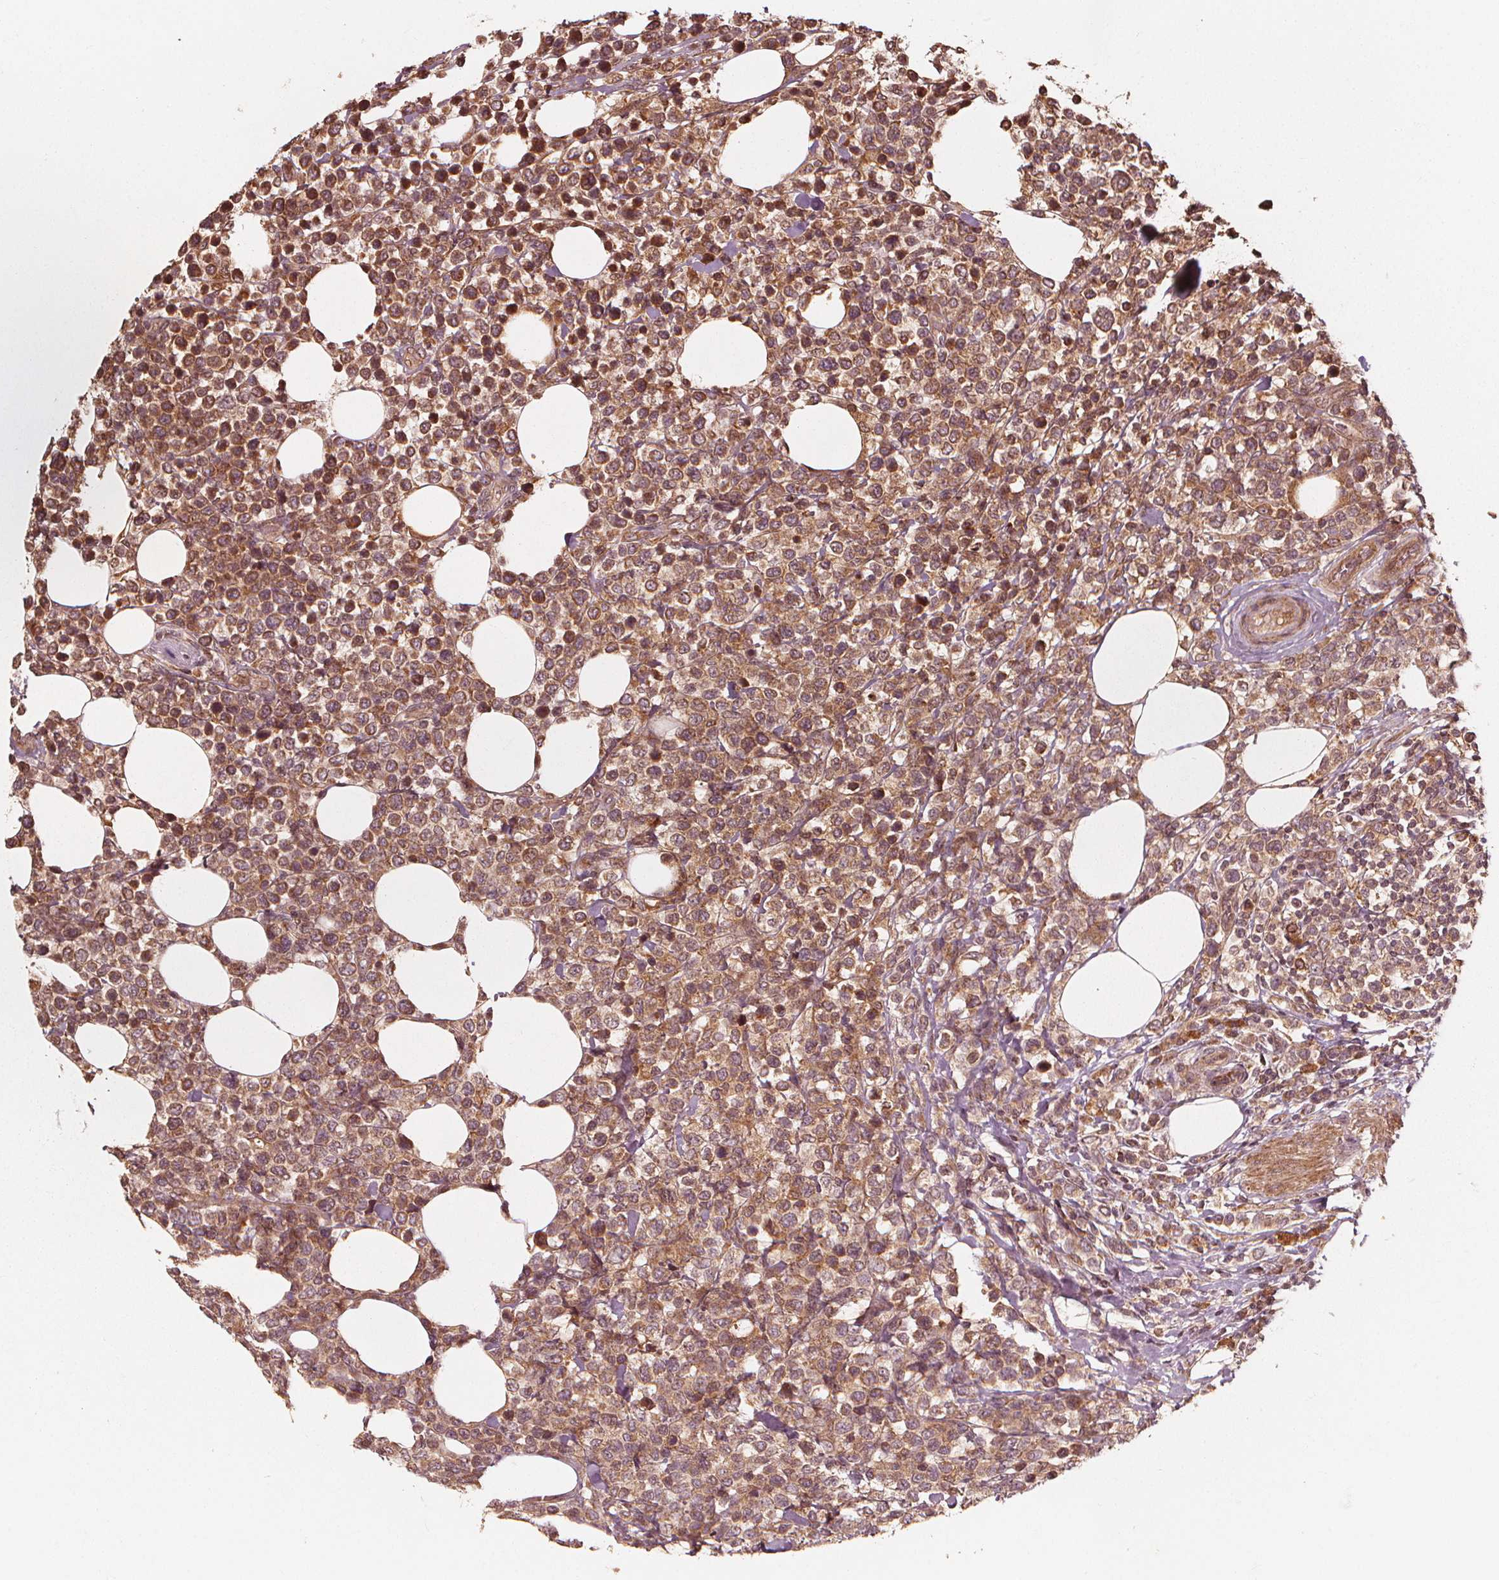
{"staining": {"intensity": "moderate", "quantity": ">75%", "location": "cytoplasmic/membranous,nuclear"}, "tissue": "lymphoma", "cell_type": "Tumor cells", "image_type": "cancer", "snomed": [{"axis": "morphology", "description": "Malignant lymphoma, non-Hodgkin's type, High grade"}, {"axis": "topography", "description": "Soft tissue"}], "caption": "Malignant lymphoma, non-Hodgkin's type (high-grade) stained with IHC reveals moderate cytoplasmic/membranous and nuclear staining in approximately >75% of tumor cells.", "gene": "NPC1", "patient": {"sex": "female", "age": 56}}